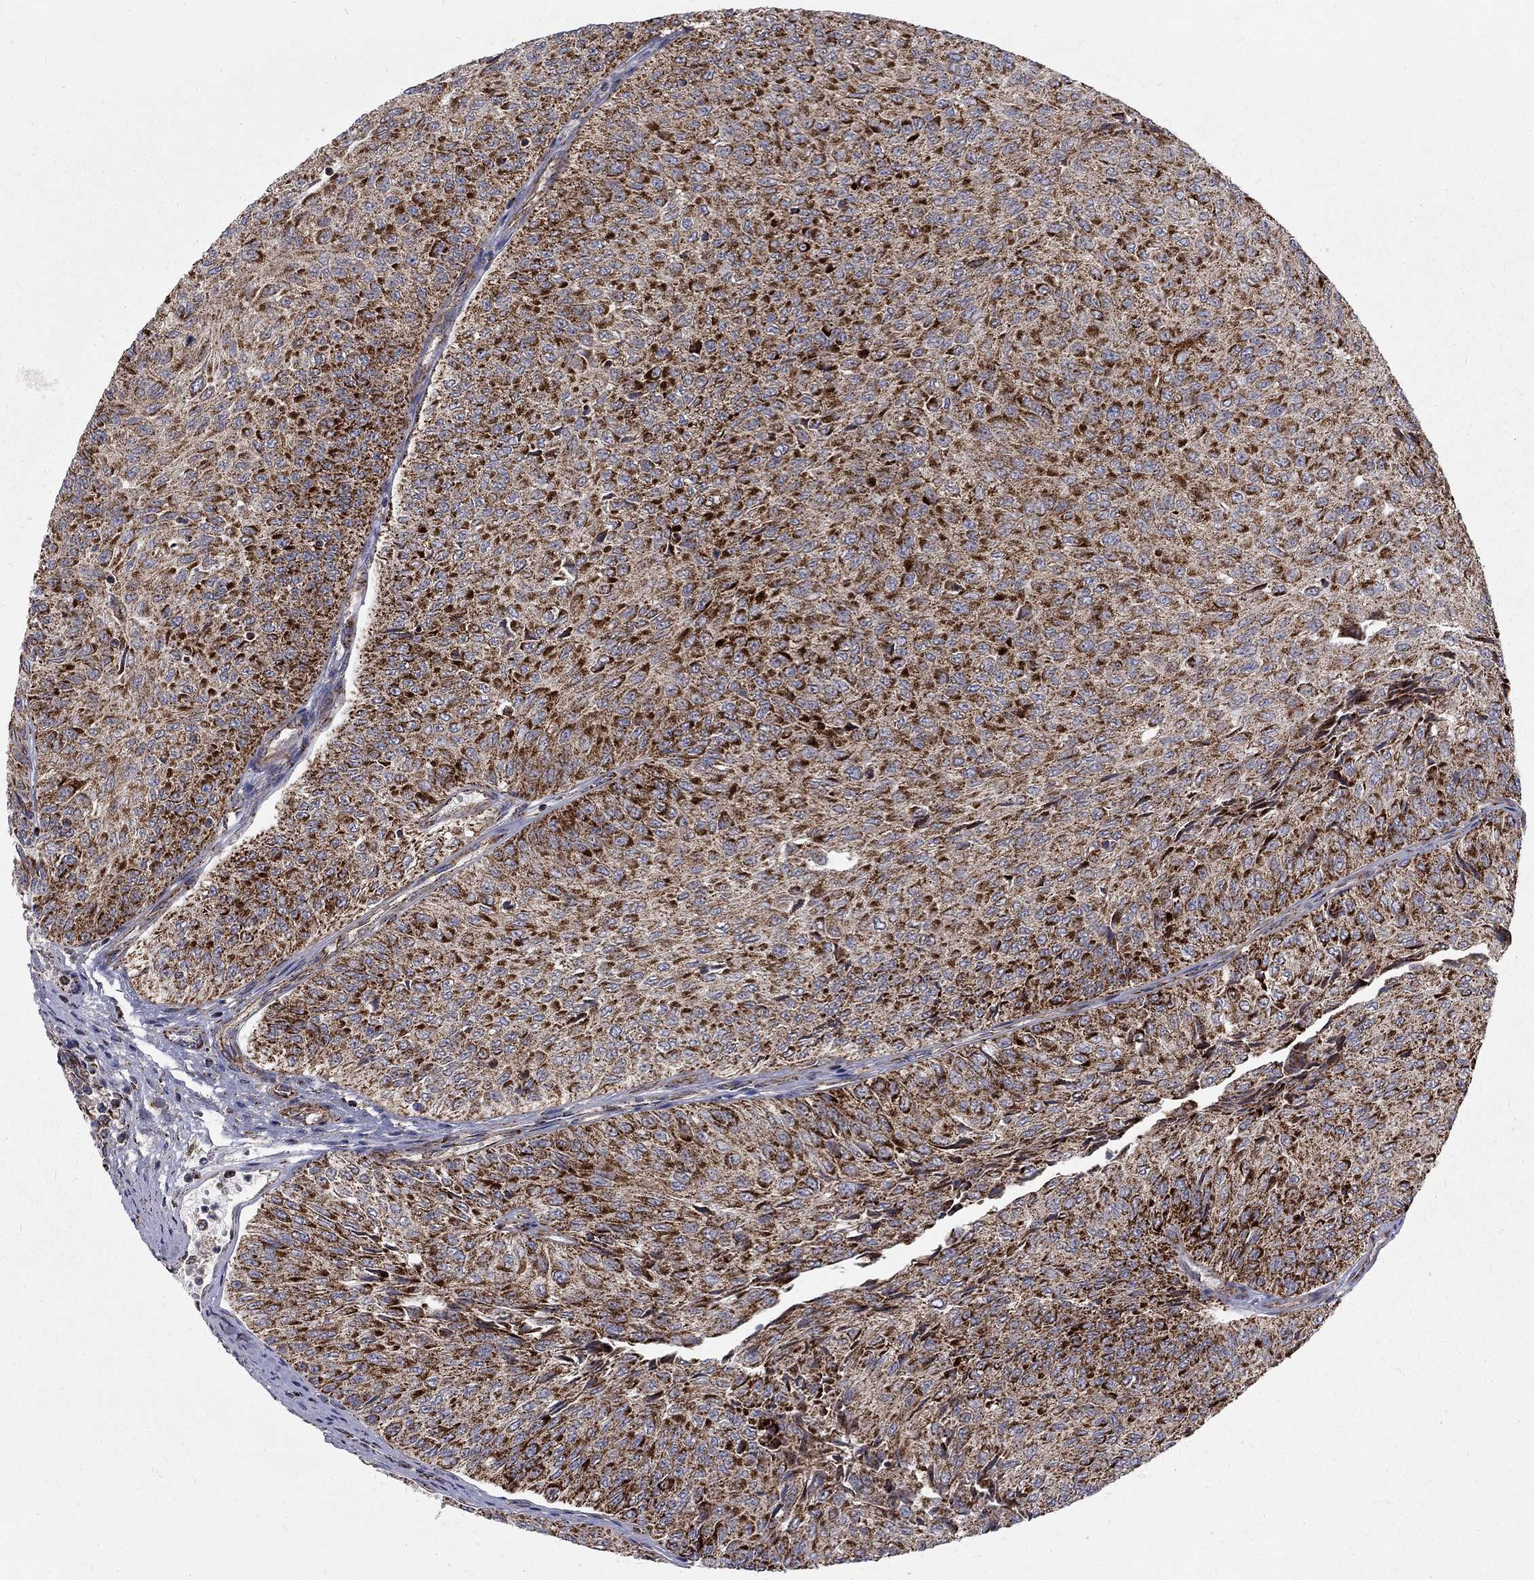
{"staining": {"intensity": "strong", "quantity": ">75%", "location": "cytoplasmic/membranous"}, "tissue": "urothelial cancer", "cell_type": "Tumor cells", "image_type": "cancer", "snomed": [{"axis": "morphology", "description": "Urothelial carcinoma, Low grade"}, {"axis": "topography", "description": "Urinary bladder"}], "caption": "An IHC photomicrograph of neoplastic tissue is shown. Protein staining in brown labels strong cytoplasmic/membranous positivity in low-grade urothelial carcinoma within tumor cells. (Stains: DAB (3,3'-diaminobenzidine) in brown, nuclei in blue, Microscopy: brightfield microscopy at high magnification).", "gene": "ALDH1B1", "patient": {"sex": "male", "age": 78}}